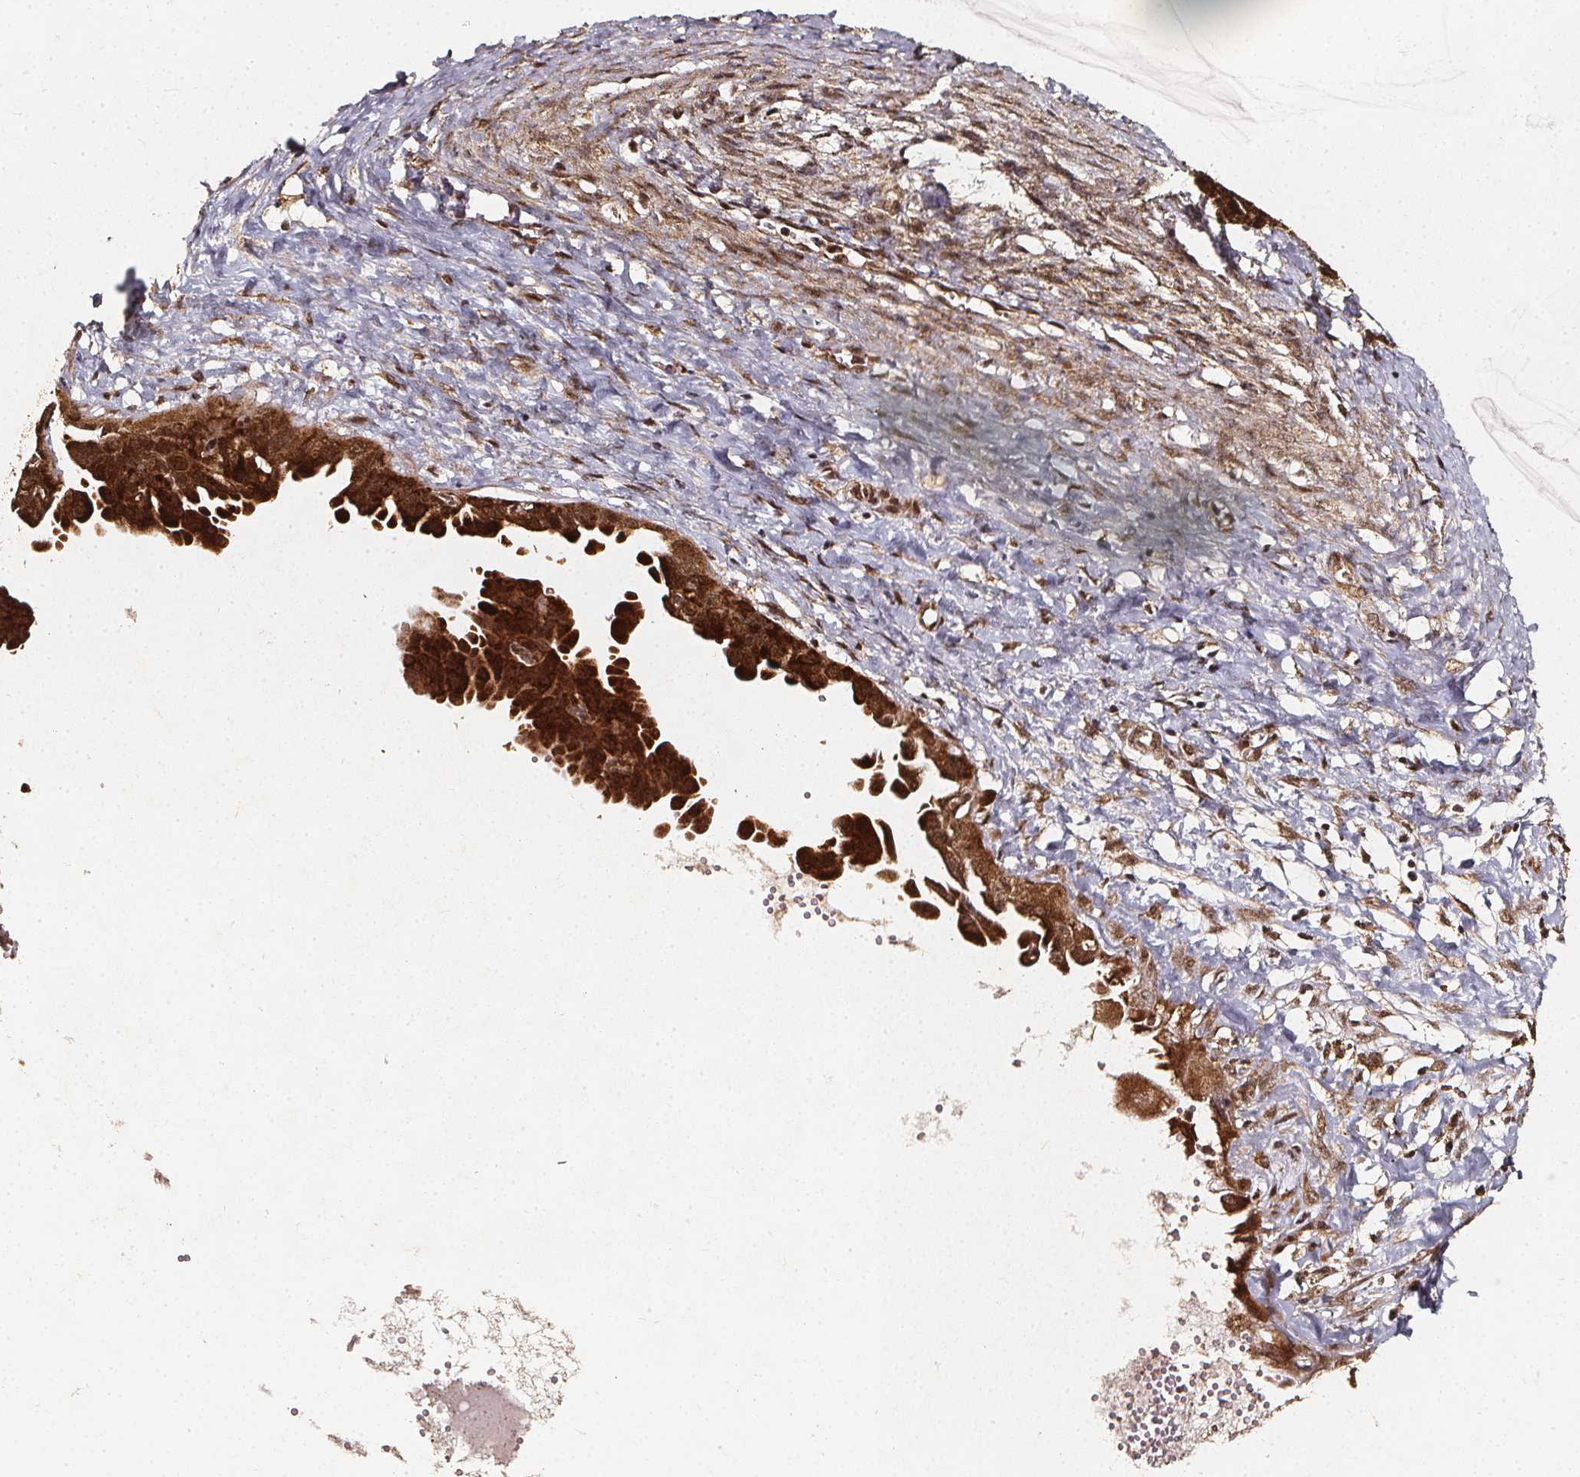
{"staining": {"intensity": "strong", "quantity": ">75%", "location": "cytoplasmic/membranous,nuclear"}, "tissue": "ovarian cancer", "cell_type": "Tumor cells", "image_type": "cancer", "snomed": [{"axis": "morphology", "description": "Carcinoma, endometroid"}, {"axis": "topography", "description": "Ovary"}], "caption": "There is high levels of strong cytoplasmic/membranous and nuclear expression in tumor cells of endometroid carcinoma (ovarian), as demonstrated by immunohistochemical staining (brown color).", "gene": "SMN1", "patient": {"sex": "female", "age": 70}}